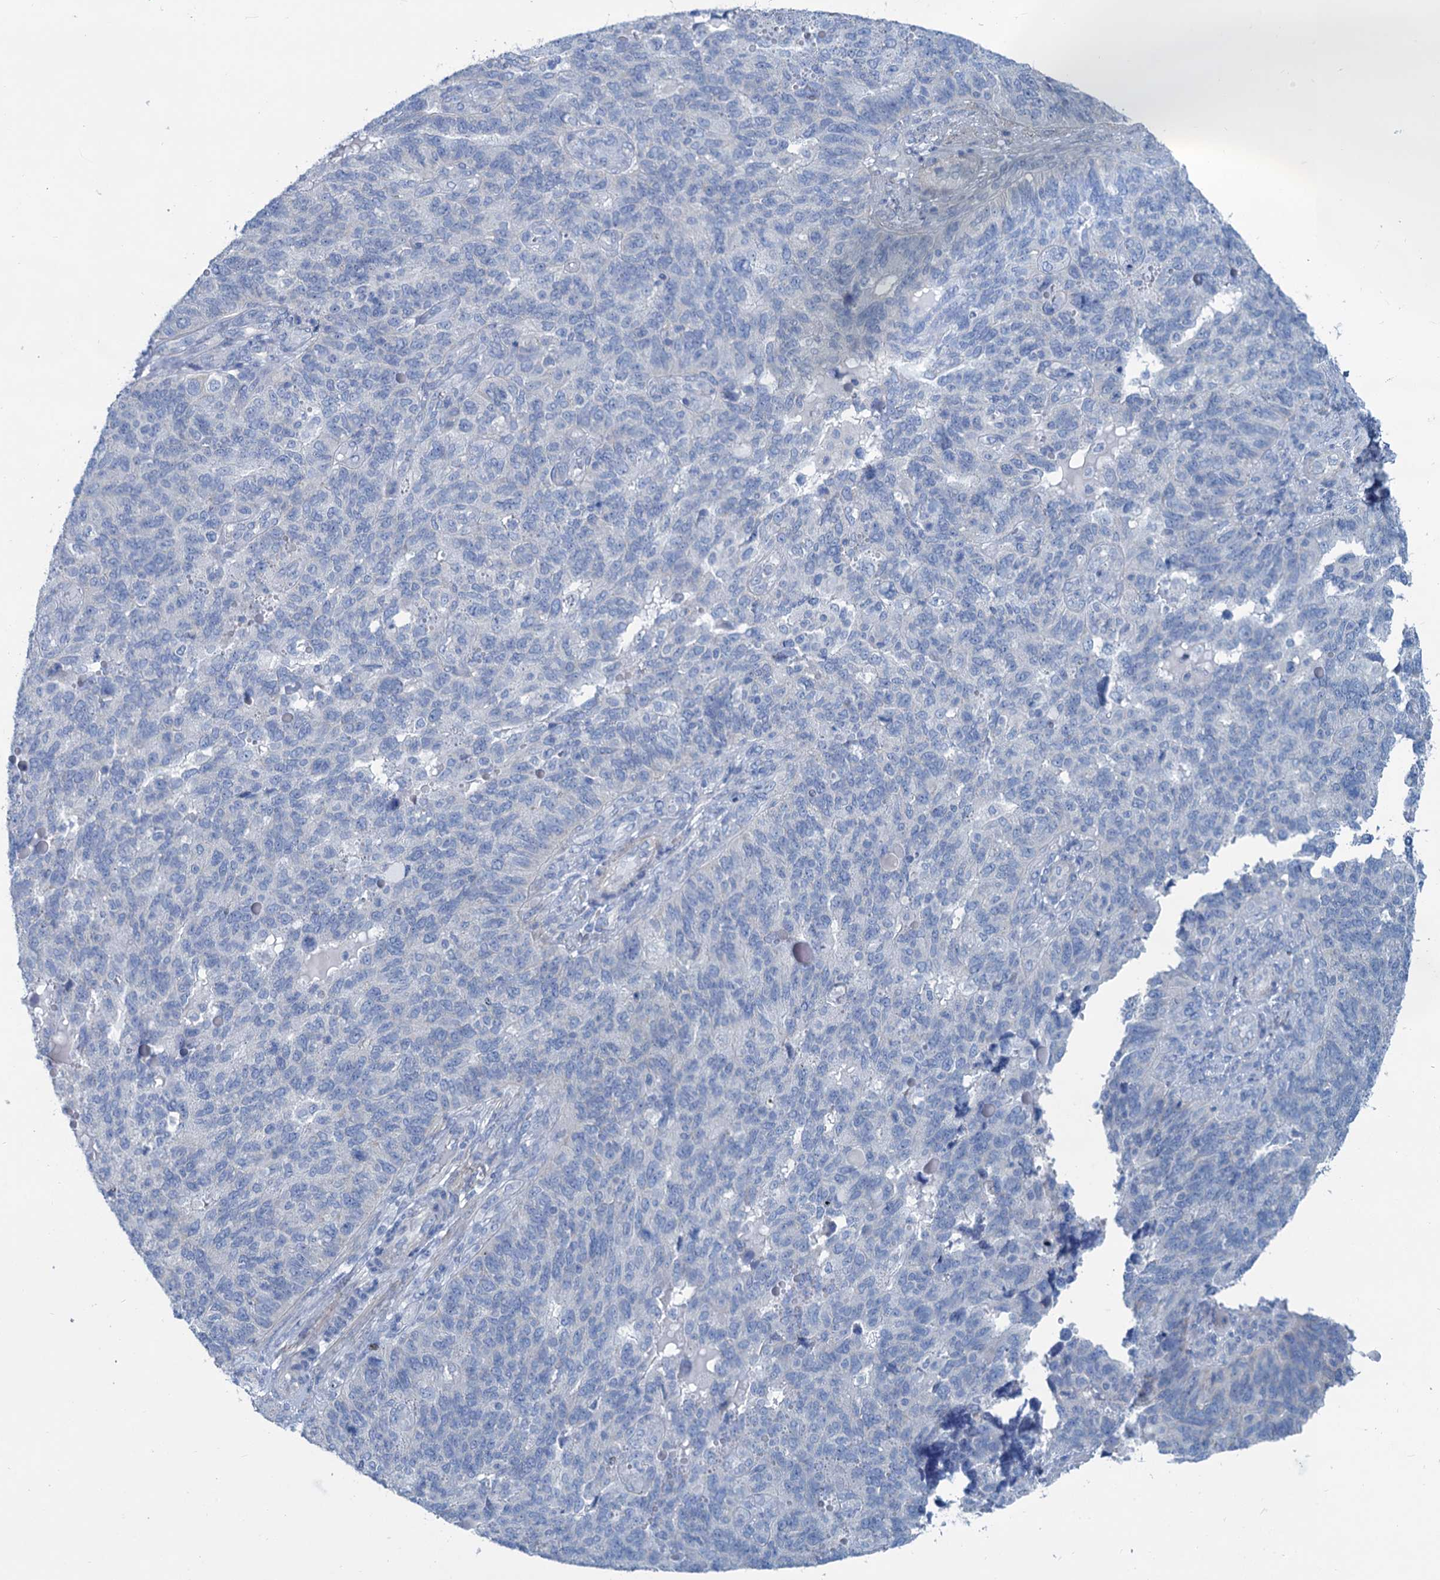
{"staining": {"intensity": "negative", "quantity": "none", "location": "none"}, "tissue": "endometrial cancer", "cell_type": "Tumor cells", "image_type": "cancer", "snomed": [{"axis": "morphology", "description": "Adenocarcinoma, NOS"}, {"axis": "topography", "description": "Endometrium"}], "caption": "High power microscopy photomicrograph of an immunohistochemistry (IHC) micrograph of adenocarcinoma (endometrial), revealing no significant expression in tumor cells.", "gene": "SLC1A3", "patient": {"sex": "female", "age": 66}}